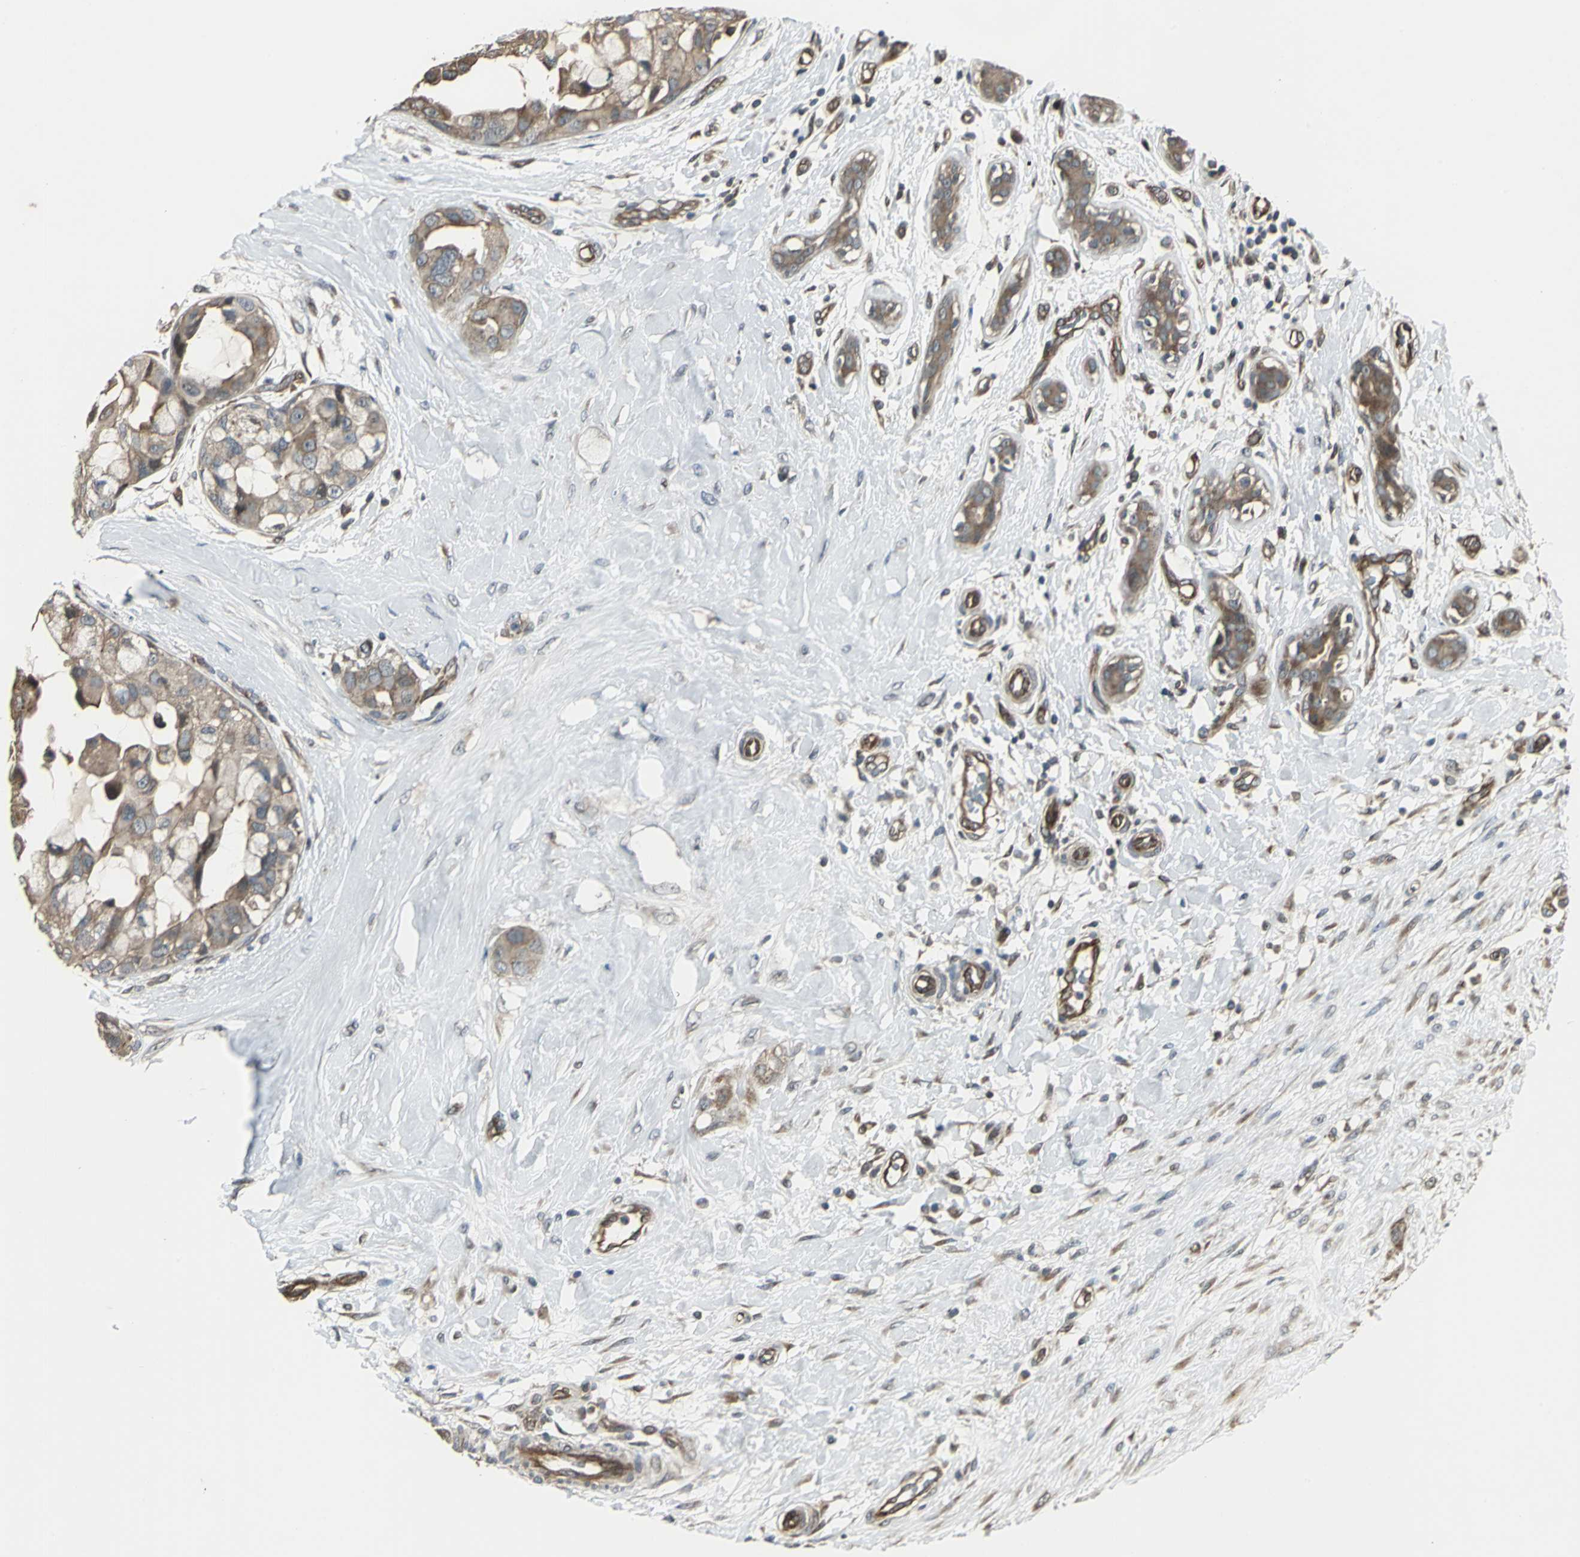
{"staining": {"intensity": "moderate", "quantity": ">75%", "location": "cytoplasmic/membranous"}, "tissue": "breast cancer", "cell_type": "Tumor cells", "image_type": "cancer", "snomed": [{"axis": "morphology", "description": "Duct carcinoma"}, {"axis": "topography", "description": "Breast"}], "caption": "There is medium levels of moderate cytoplasmic/membranous expression in tumor cells of breast cancer, as demonstrated by immunohistochemical staining (brown color).", "gene": "PFDN1", "patient": {"sex": "female", "age": 40}}